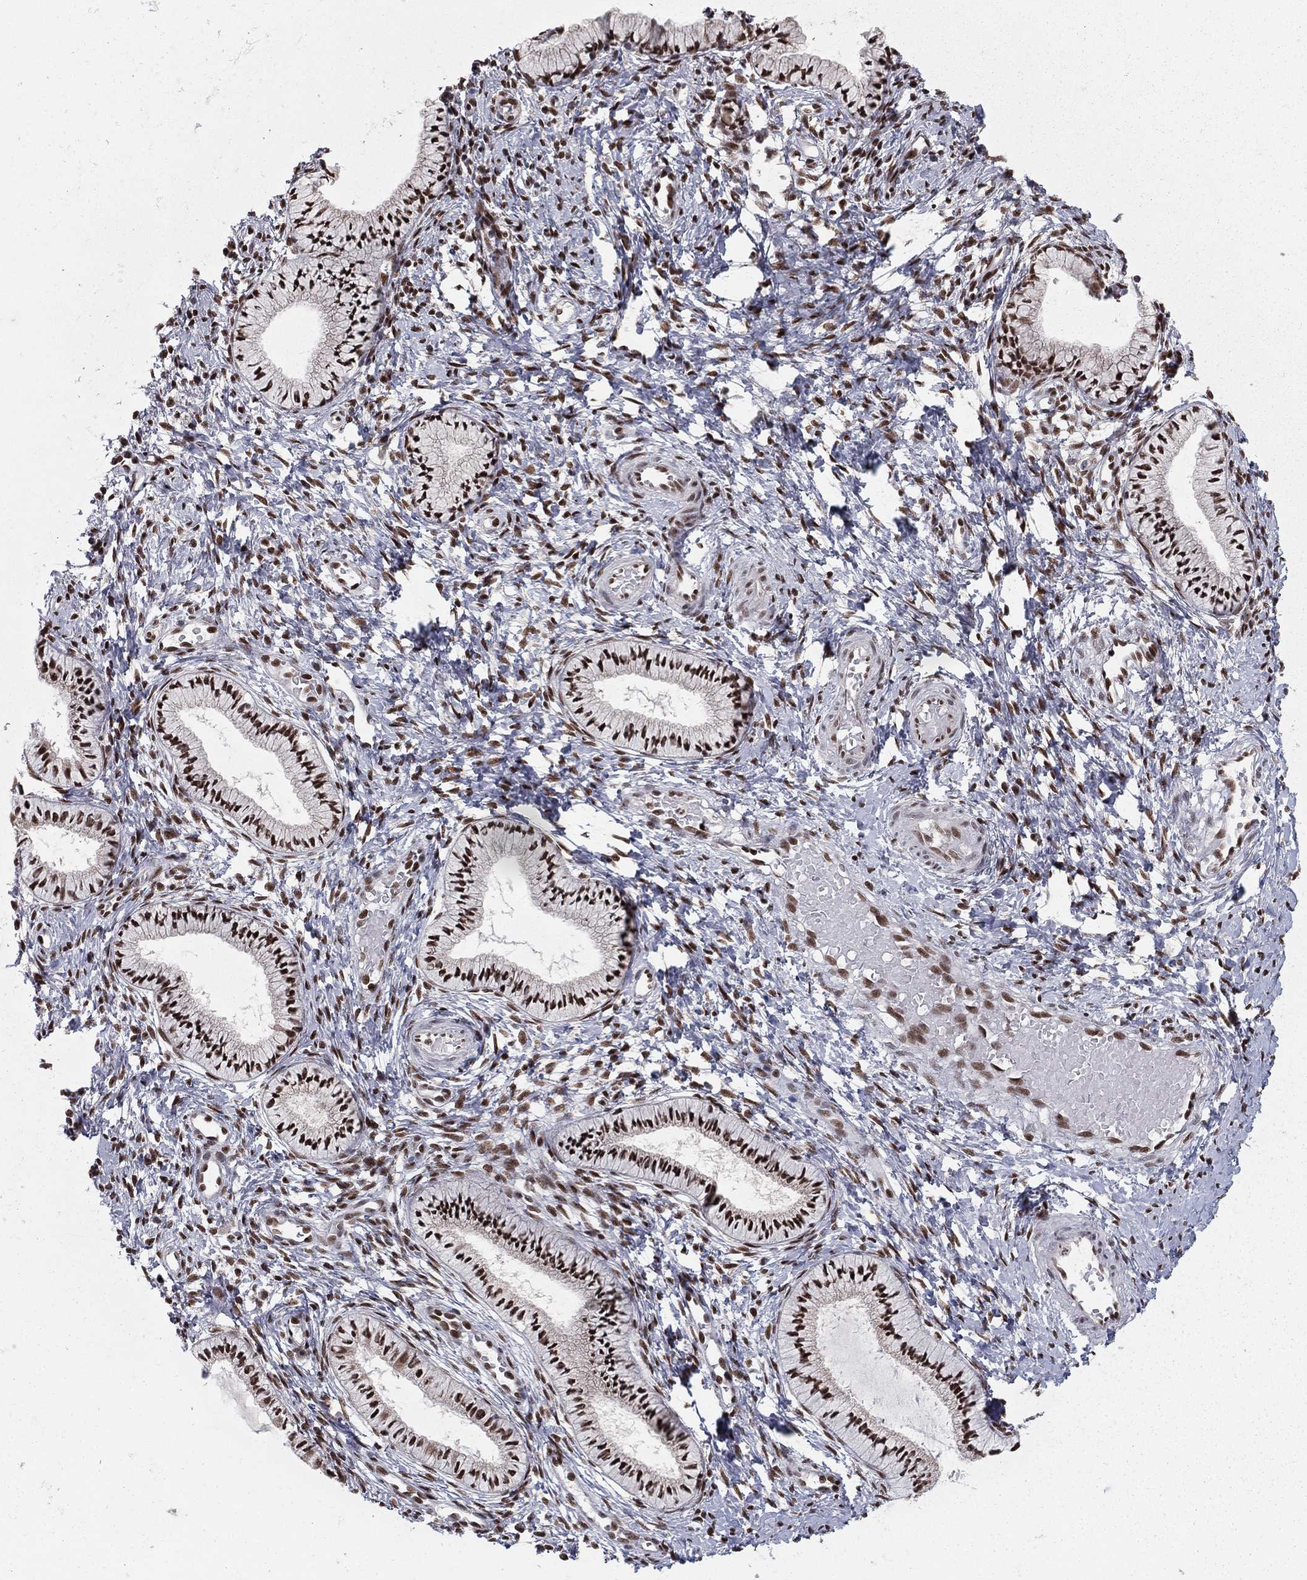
{"staining": {"intensity": "strong", "quantity": ">75%", "location": "nuclear"}, "tissue": "cervix", "cell_type": "Glandular cells", "image_type": "normal", "snomed": [{"axis": "morphology", "description": "Normal tissue, NOS"}, {"axis": "topography", "description": "Cervix"}], "caption": "Brown immunohistochemical staining in unremarkable cervix reveals strong nuclear expression in approximately >75% of glandular cells.", "gene": "NFYB", "patient": {"sex": "female", "age": 39}}